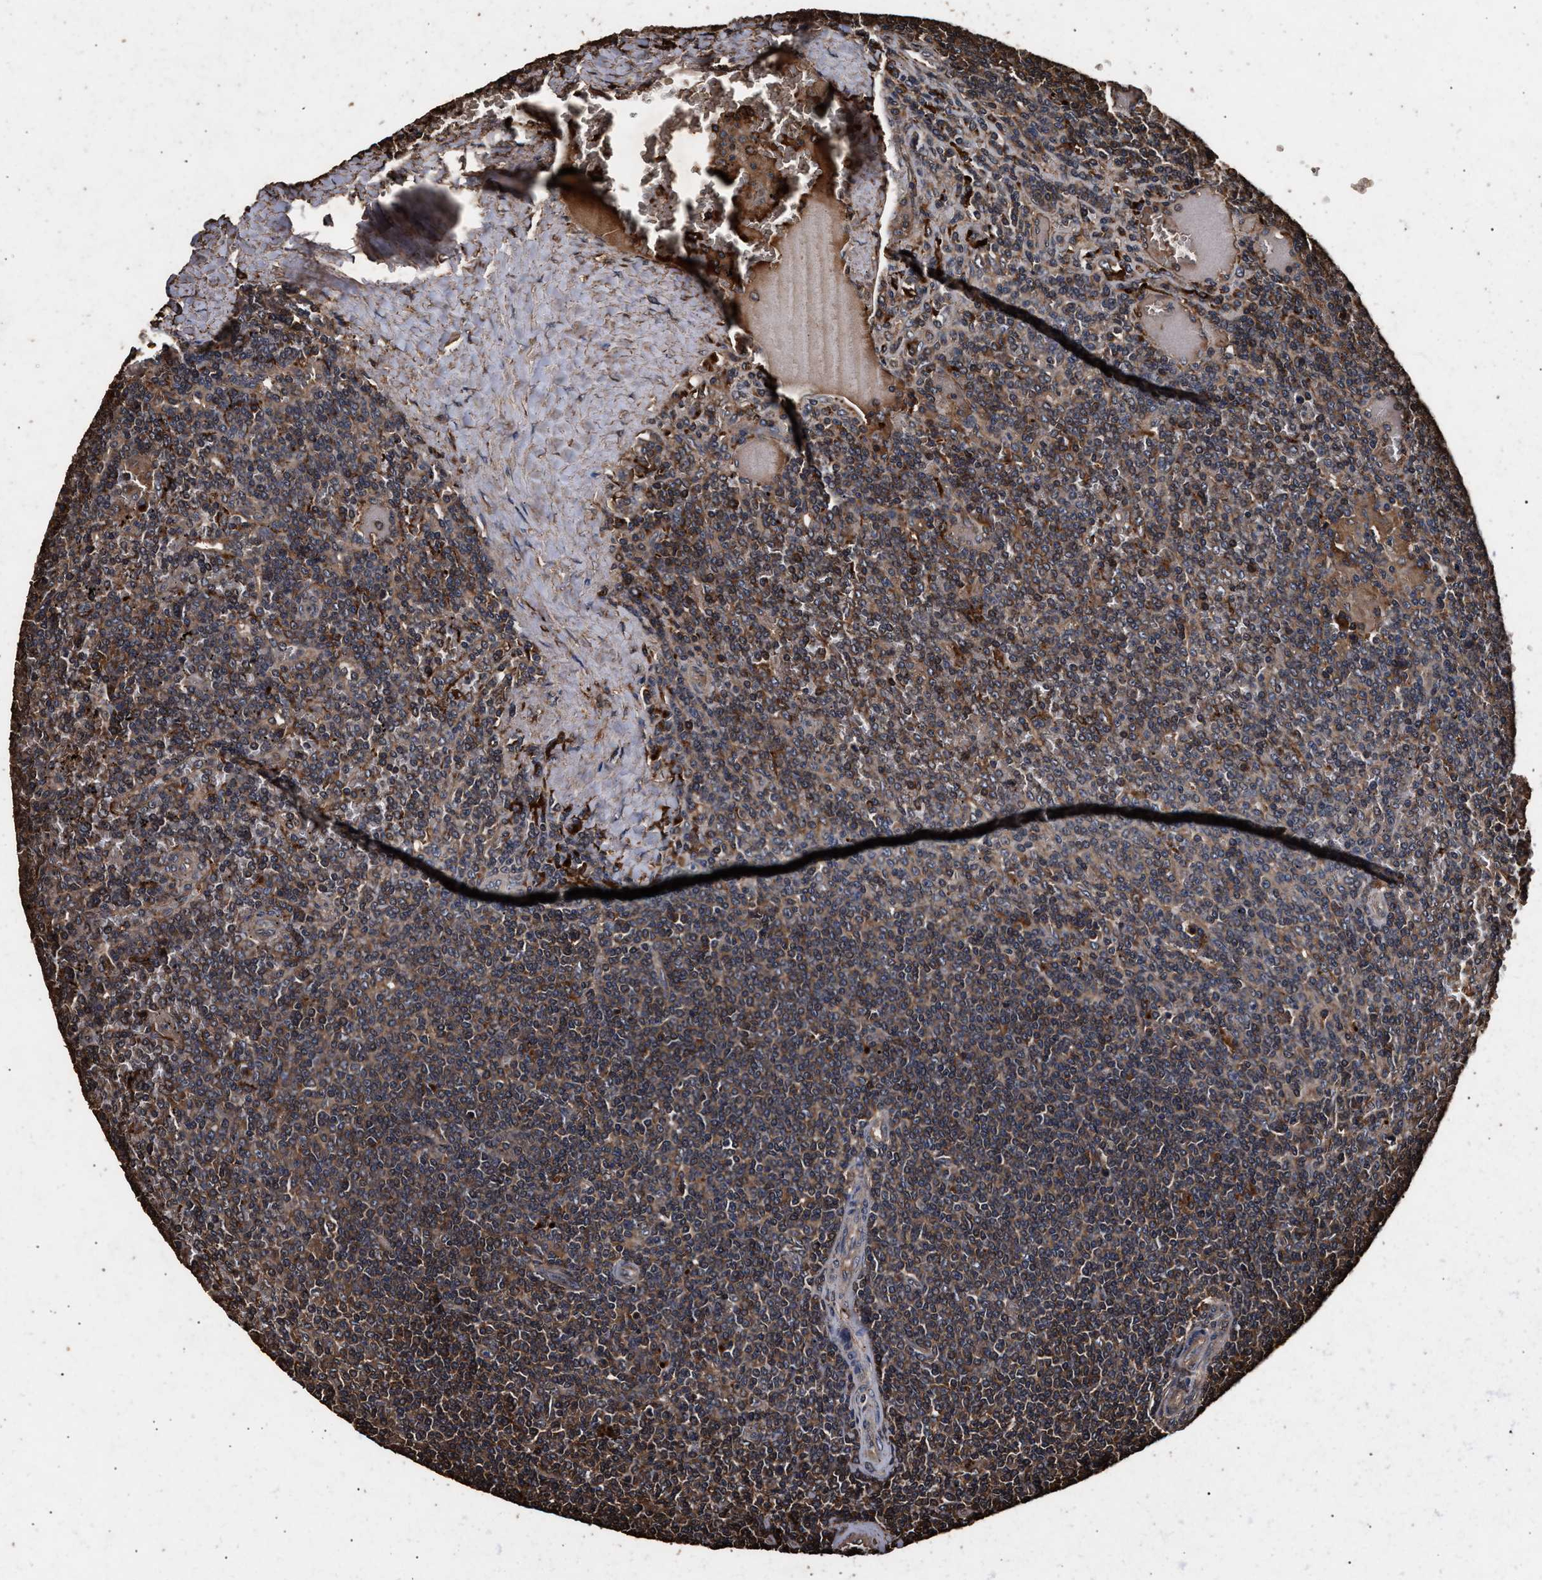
{"staining": {"intensity": "strong", "quantity": "25%-75%", "location": "cytoplasmic/membranous"}, "tissue": "lymphoma", "cell_type": "Tumor cells", "image_type": "cancer", "snomed": [{"axis": "morphology", "description": "Malignant lymphoma, non-Hodgkin's type, Low grade"}, {"axis": "topography", "description": "Spleen"}], "caption": "Immunohistochemical staining of lymphoma shows strong cytoplasmic/membranous protein expression in about 25%-75% of tumor cells. Nuclei are stained in blue.", "gene": "KYAT1", "patient": {"sex": "female", "age": 19}}